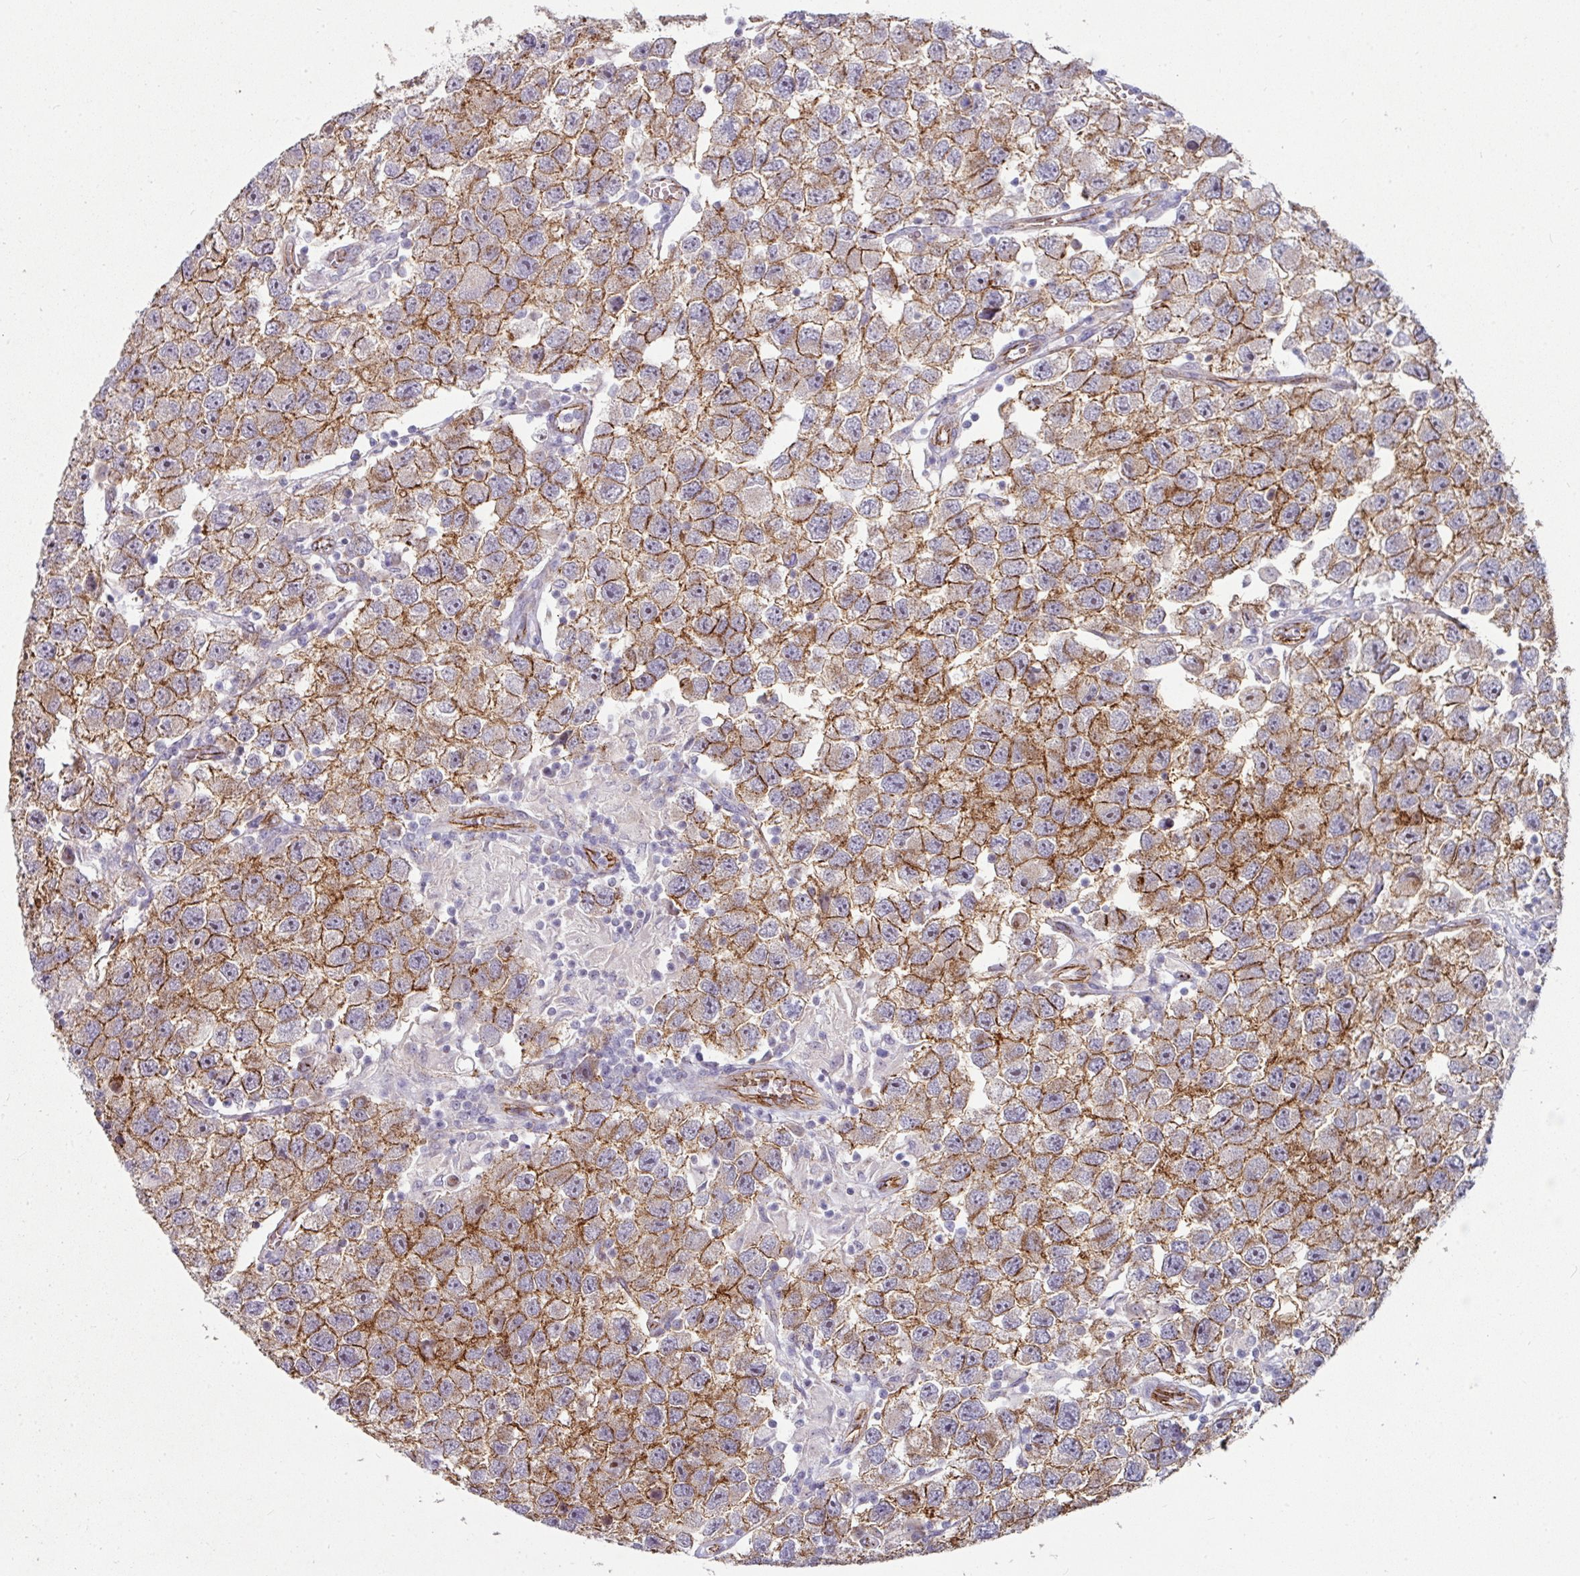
{"staining": {"intensity": "moderate", "quantity": ">75%", "location": "cytoplasmic/membranous"}, "tissue": "testis cancer", "cell_type": "Tumor cells", "image_type": "cancer", "snomed": [{"axis": "morphology", "description": "Seminoma, NOS"}, {"axis": "topography", "description": "Testis"}], "caption": "Protein staining by immunohistochemistry (IHC) shows moderate cytoplasmic/membranous positivity in approximately >75% of tumor cells in testis cancer.", "gene": "JUP", "patient": {"sex": "male", "age": 26}}